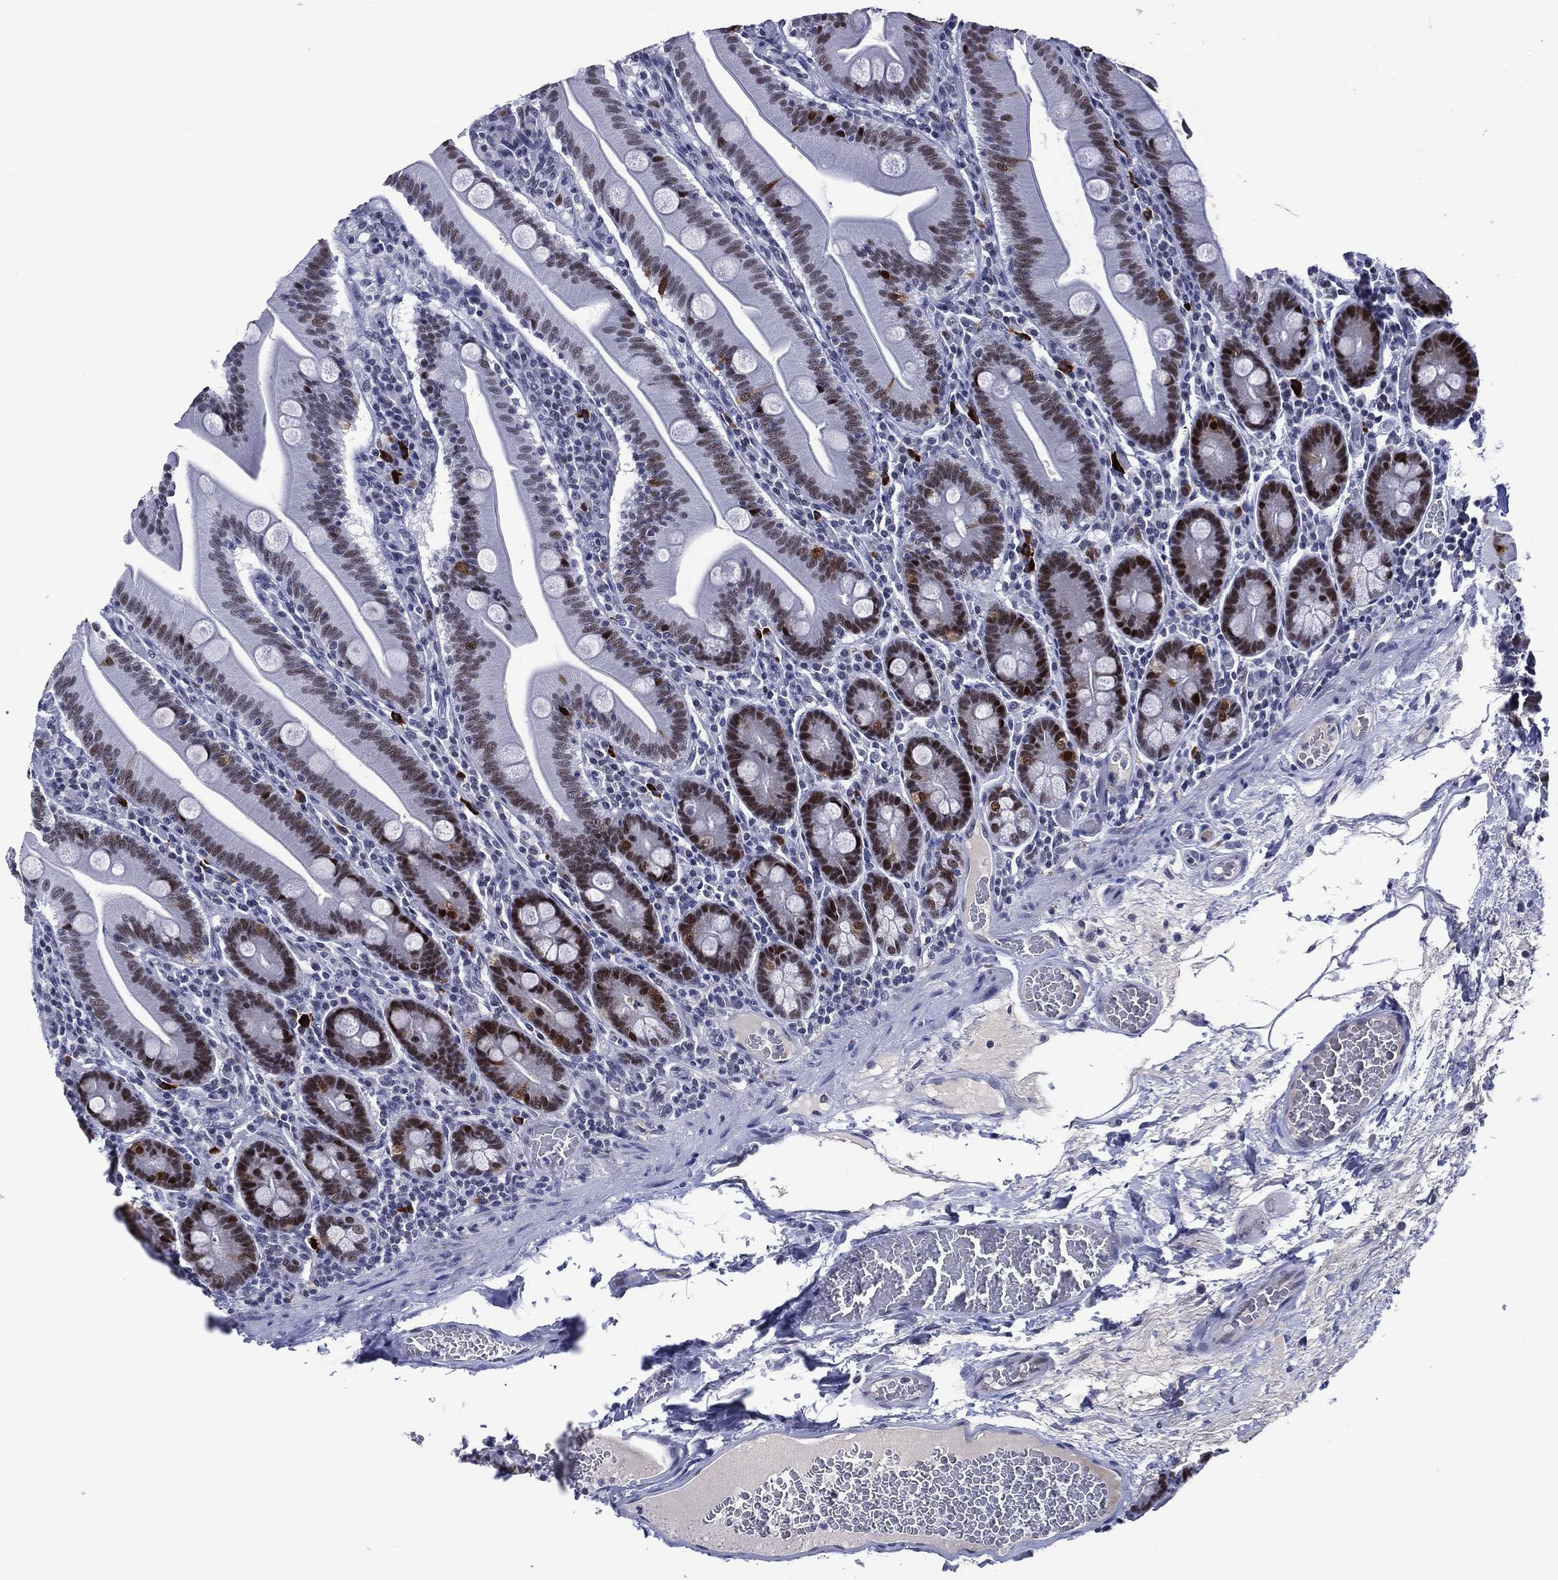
{"staining": {"intensity": "strong", "quantity": "25%-75%", "location": "nuclear"}, "tissue": "small intestine", "cell_type": "Glandular cells", "image_type": "normal", "snomed": [{"axis": "morphology", "description": "Normal tissue, NOS"}, {"axis": "topography", "description": "Small intestine"}], "caption": "Glandular cells reveal high levels of strong nuclear staining in approximately 25%-75% of cells in benign small intestine.", "gene": "GATA6", "patient": {"sex": "male", "age": 37}}